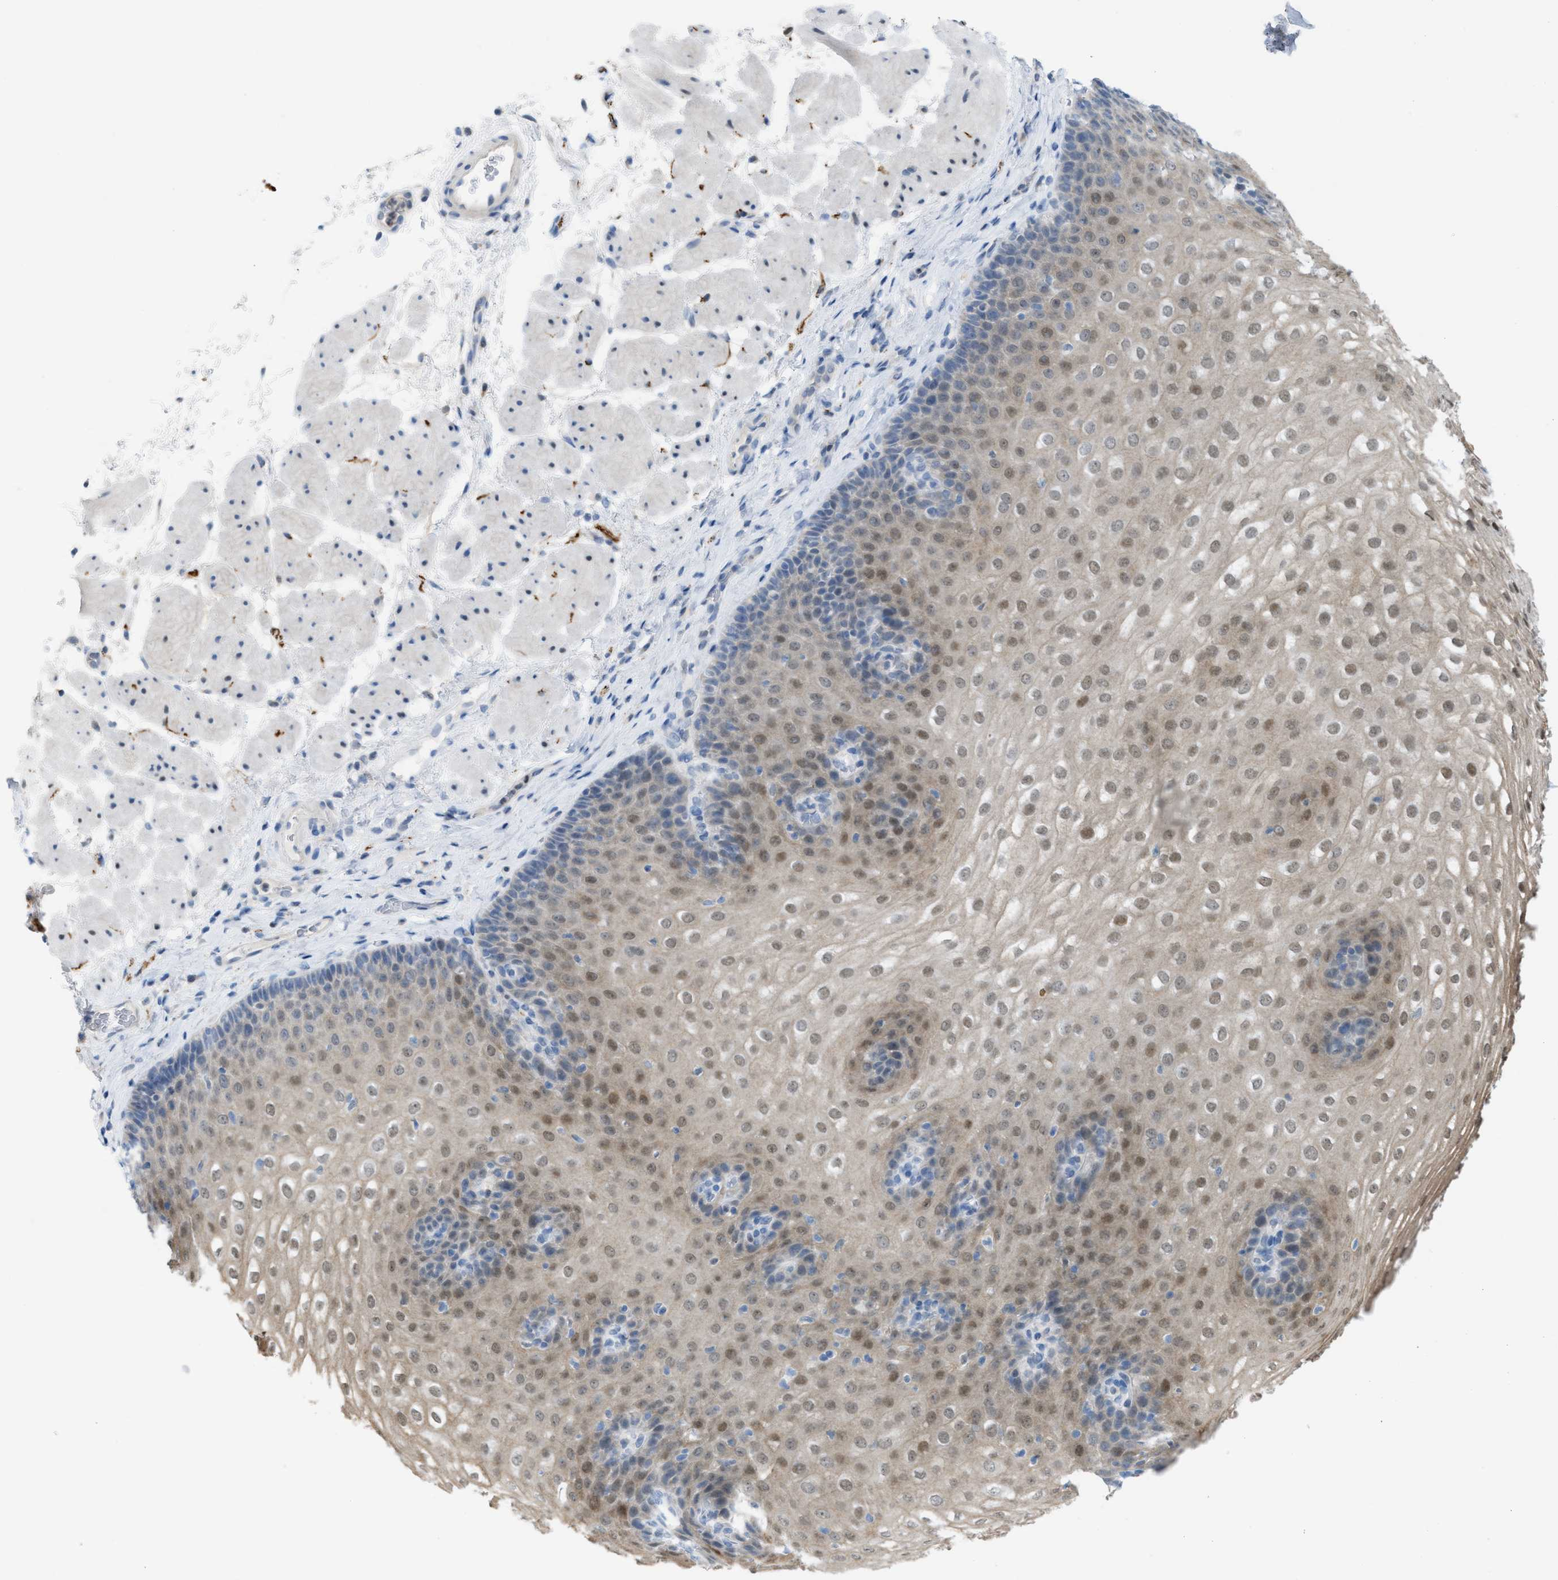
{"staining": {"intensity": "weak", "quantity": ">75%", "location": "nuclear"}, "tissue": "esophagus", "cell_type": "Squamous epithelial cells", "image_type": "normal", "snomed": [{"axis": "morphology", "description": "Normal tissue, NOS"}, {"axis": "topography", "description": "Esophagus"}], "caption": "Esophagus stained for a protein (brown) demonstrates weak nuclear positive staining in approximately >75% of squamous epithelial cells.", "gene": "PPM1D", "patient": {"sex": "female", "age": 66}}